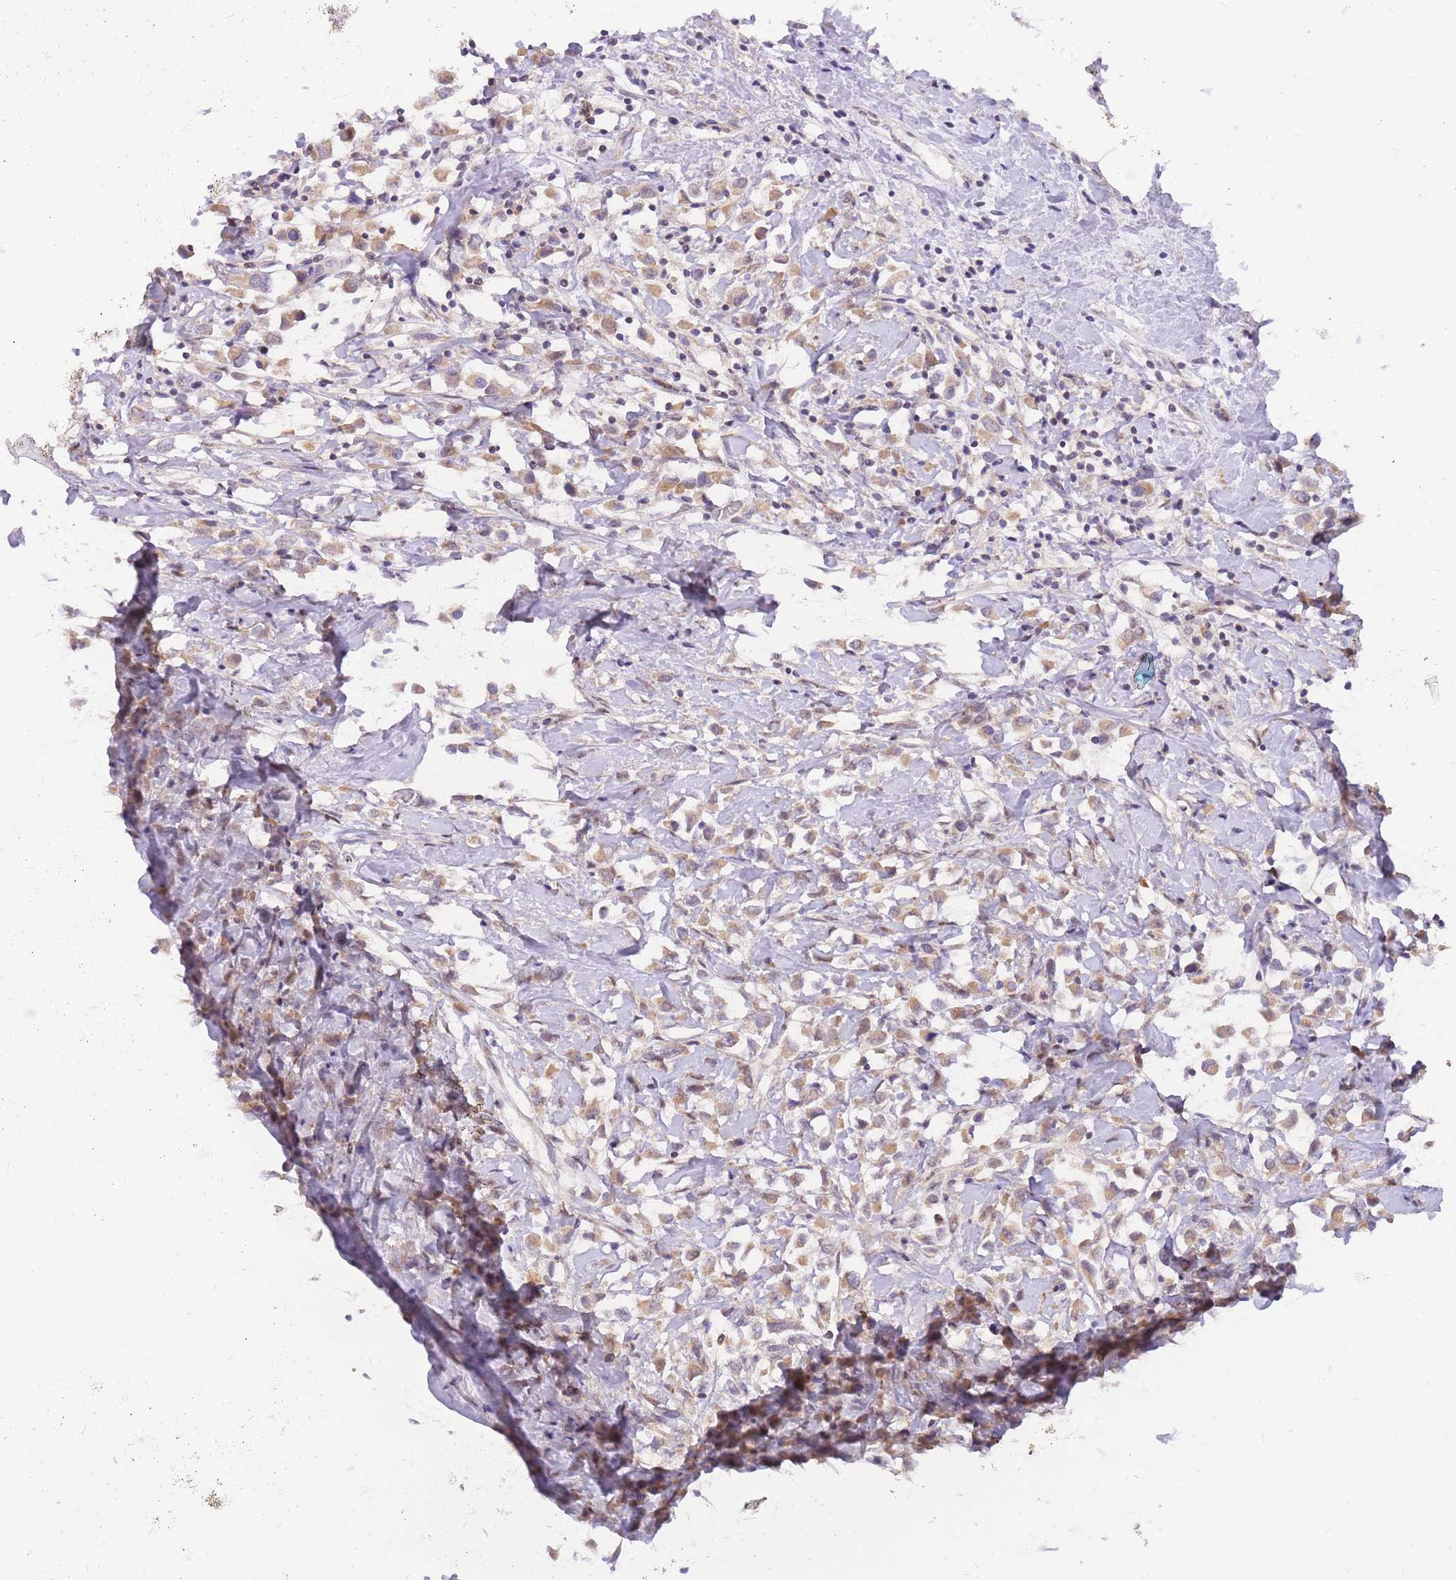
{"staining": {"intensity": "moderate", "quantity": ">75%", "location": "cytoplasmic/membranous"}, "tissue": "breast cancer", "cell_type": "Tumor cells", "image_type": "cancer", "snomed": [{"axis": "morphology", "description": "Duct carcinoma"}, {"axis": "topography", "description": "Breast"}], "caption": "Moderate cytoplasmic/membranous staining for a protein is identified in about >75% of tumor cells of breast cancer (invasive ductal carcinoma) using immunohistochemistry.", "gene": "MINDY2", "patient": {"sex": "female", "age": 61}}